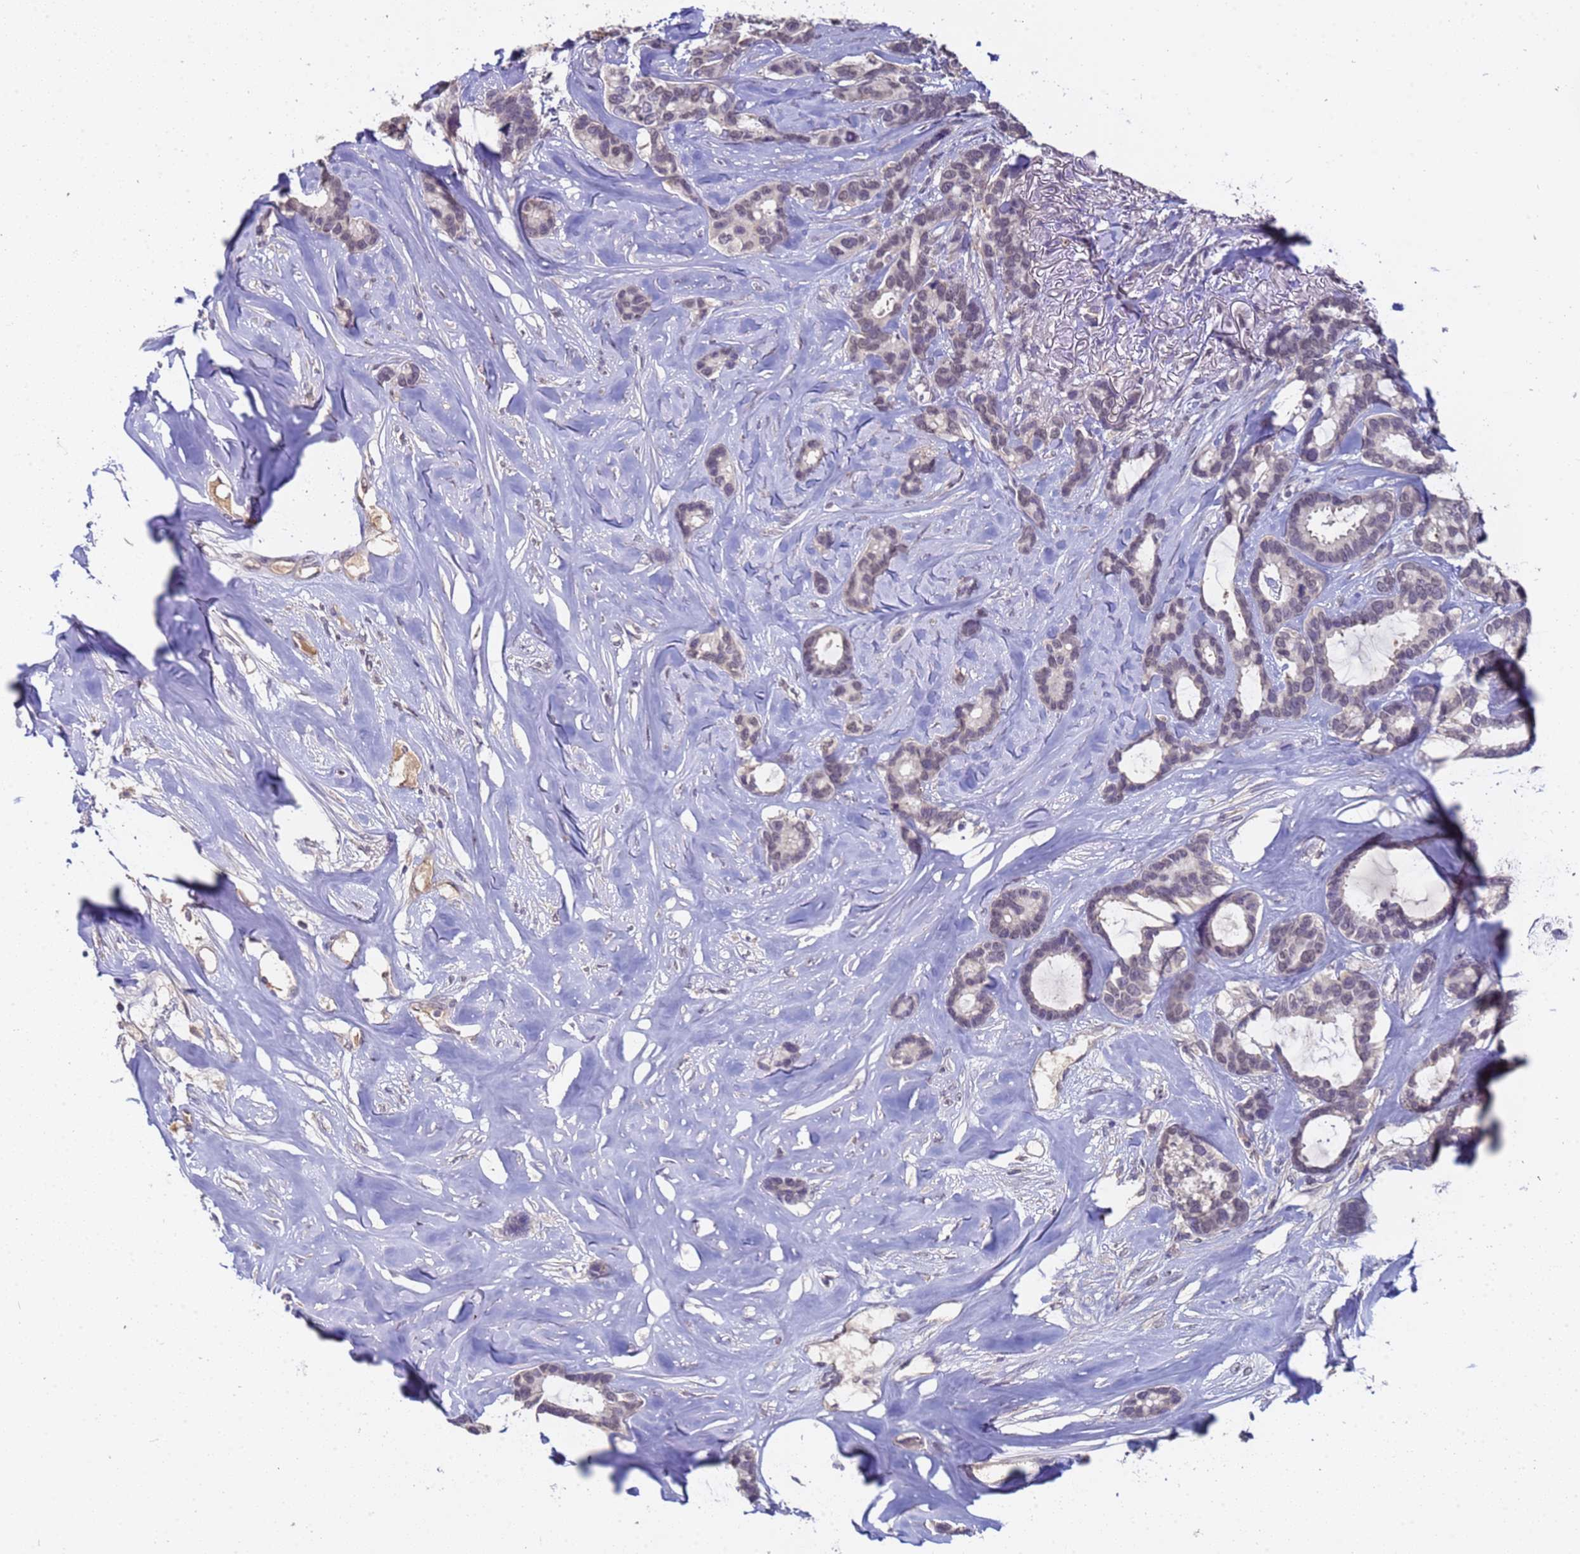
{"staining": {"intensity": "weak", "quantity": ">75%", "location": "nuclear"}, "tissue": "breast cancer", "cell_type": "Tumor cells", "image_type": "cancer", "snomed": [{"axis": "morphology", "description": "Duct carcinoma"}, {"axis": "topography", "description": "Breast"}], "caption": "The photomicrograph shows immunohistochemical staining of invasive ductal carcinoma (breast). There is weak nuclear expression is present in approximately >75% of tumor cells.", "gene": "ZNF248", "patient": {"sex": "female", "age": 87}}